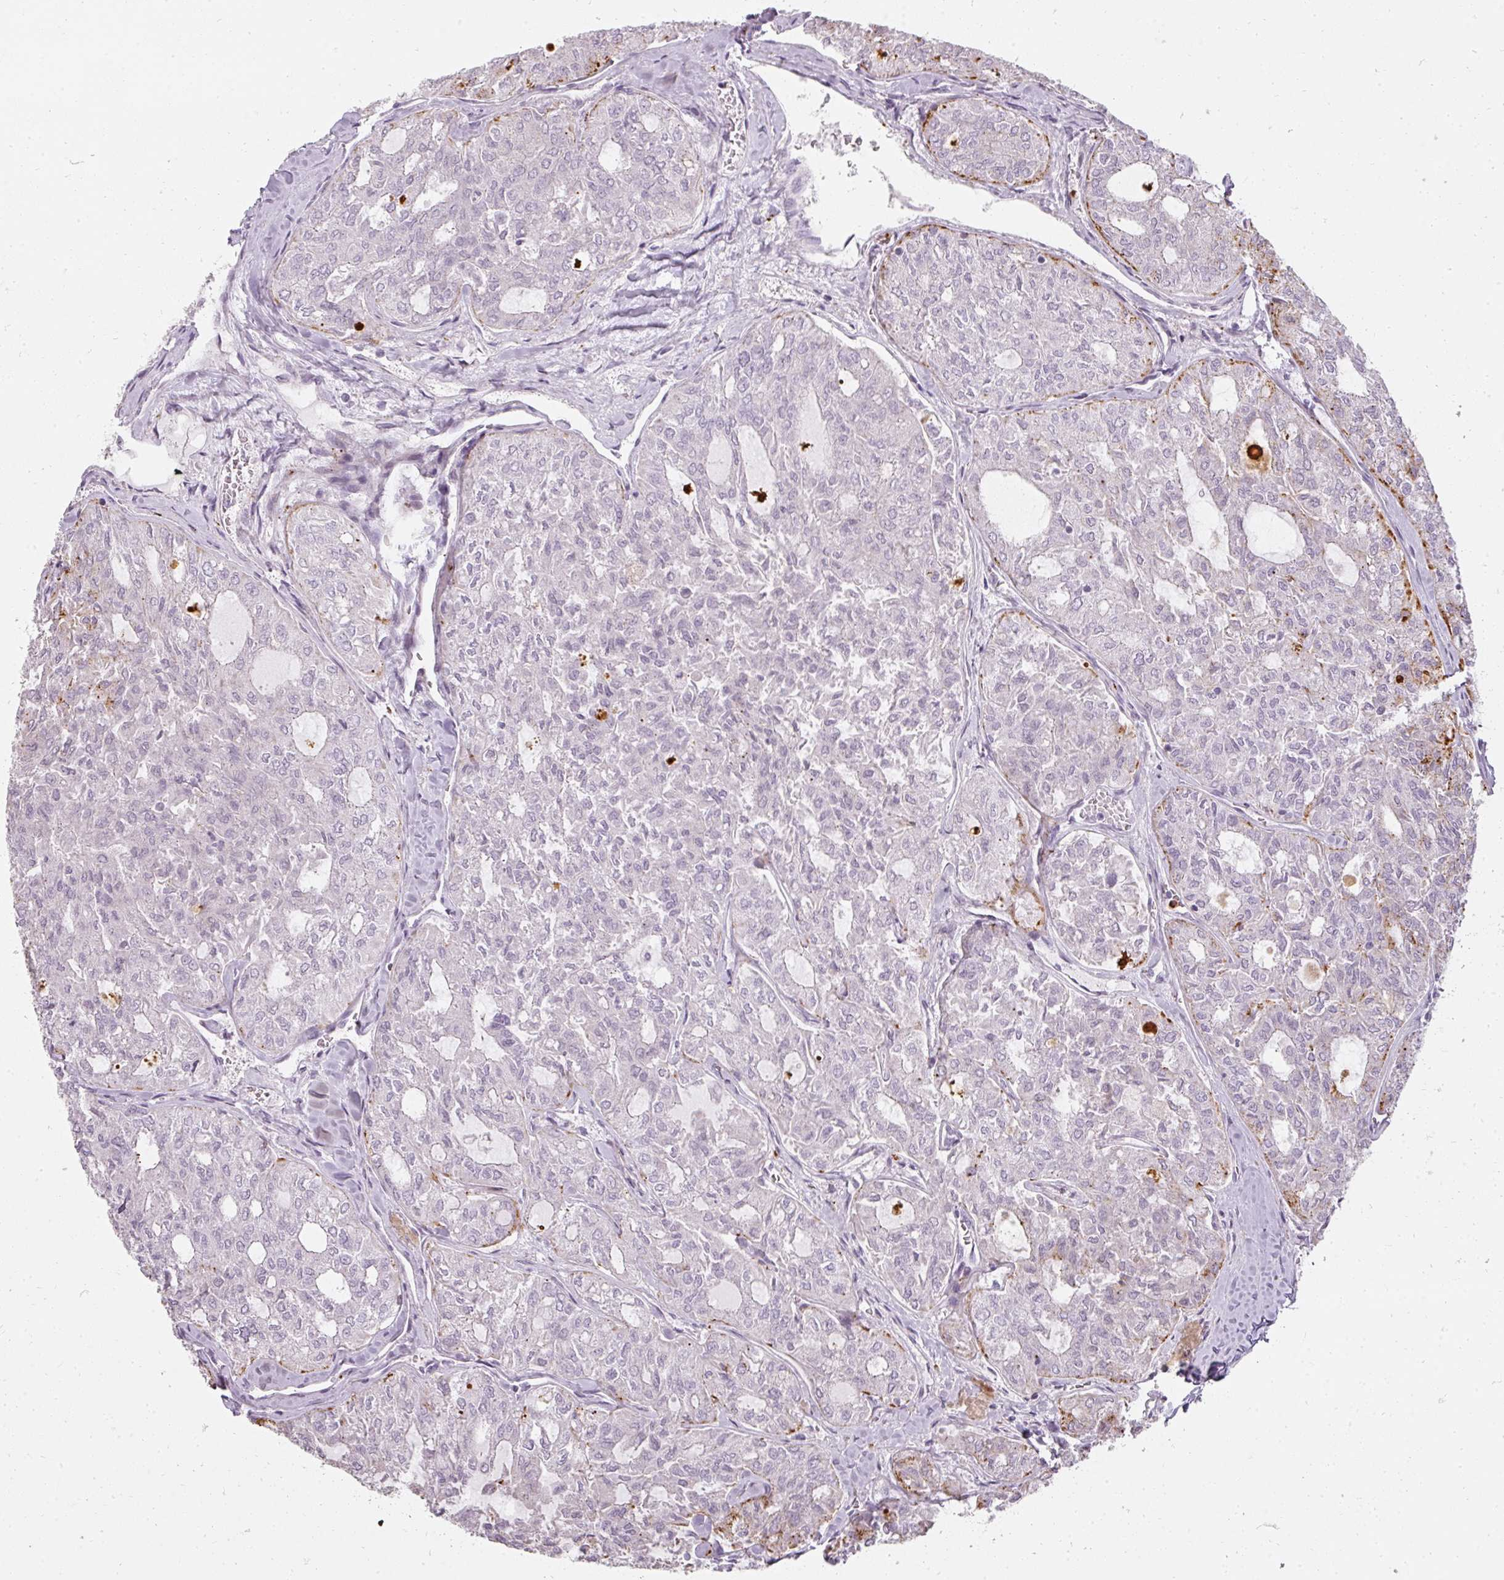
{"staining": {"intensity": "moderate", "quantity": "<25%", "location": "cytoplasmic/membranous"}, "tissue": "thyroid cancer", "cell_type": "Tumor cells", "image_type": "cancer", "snomed": [{"axis": "morphology", "description": "Follicular adenoma carcinoma, NOS"}, {"axis": "topography", "description": "Thyroid gland"}], "caption": "This is an image of immunohistochemistry (IHC) staining of follicular adenoma carcinoma (thyroid), which shows moderate positivity in the cytoplasmic/membranous of tumor cells.", "gene": "BIK", "patient": {"sex": "male", "age": 75}}